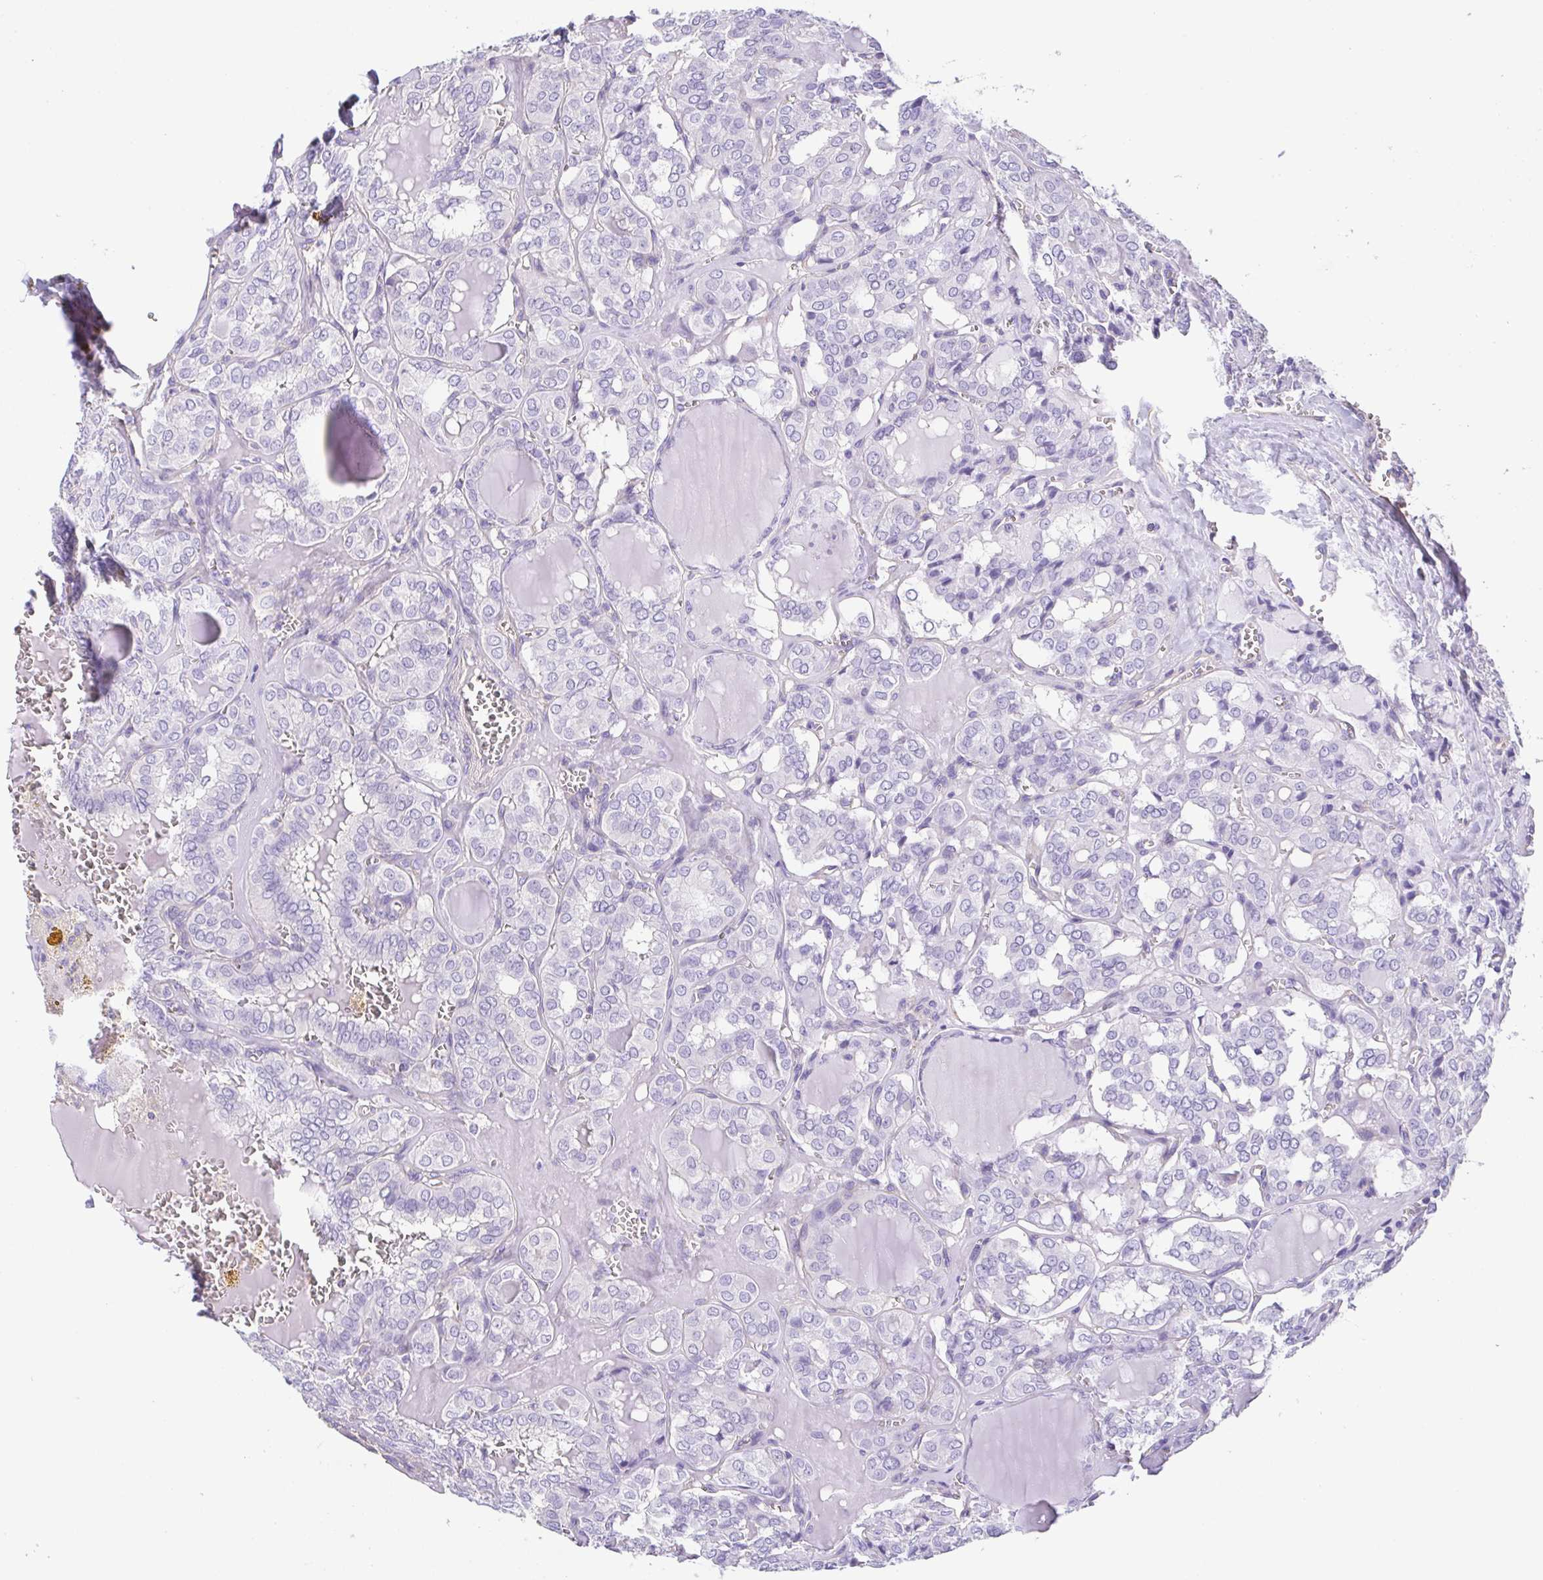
{"staining": {"intensity": "negative", "quantity": "none", "location": "none"}, "tissue": "thyroid cancer", "cell_type": "Tumor cells", "image_type": "cancer", "snomed": [{"axis": "morphology", "description": "Papillary adenocarcinoma, NOS"}, {"axis": "topography", "description": "Thyroid gland"}], "caption": "Immunohistochemistry micrograph of neoplastic tissue: papillary adenocarcinoma (thyroid) stained with DAB displays no significant protein staining in tumor cells.", "gene": "MYL6", "patient": {"sex": "female", "age": 41}}